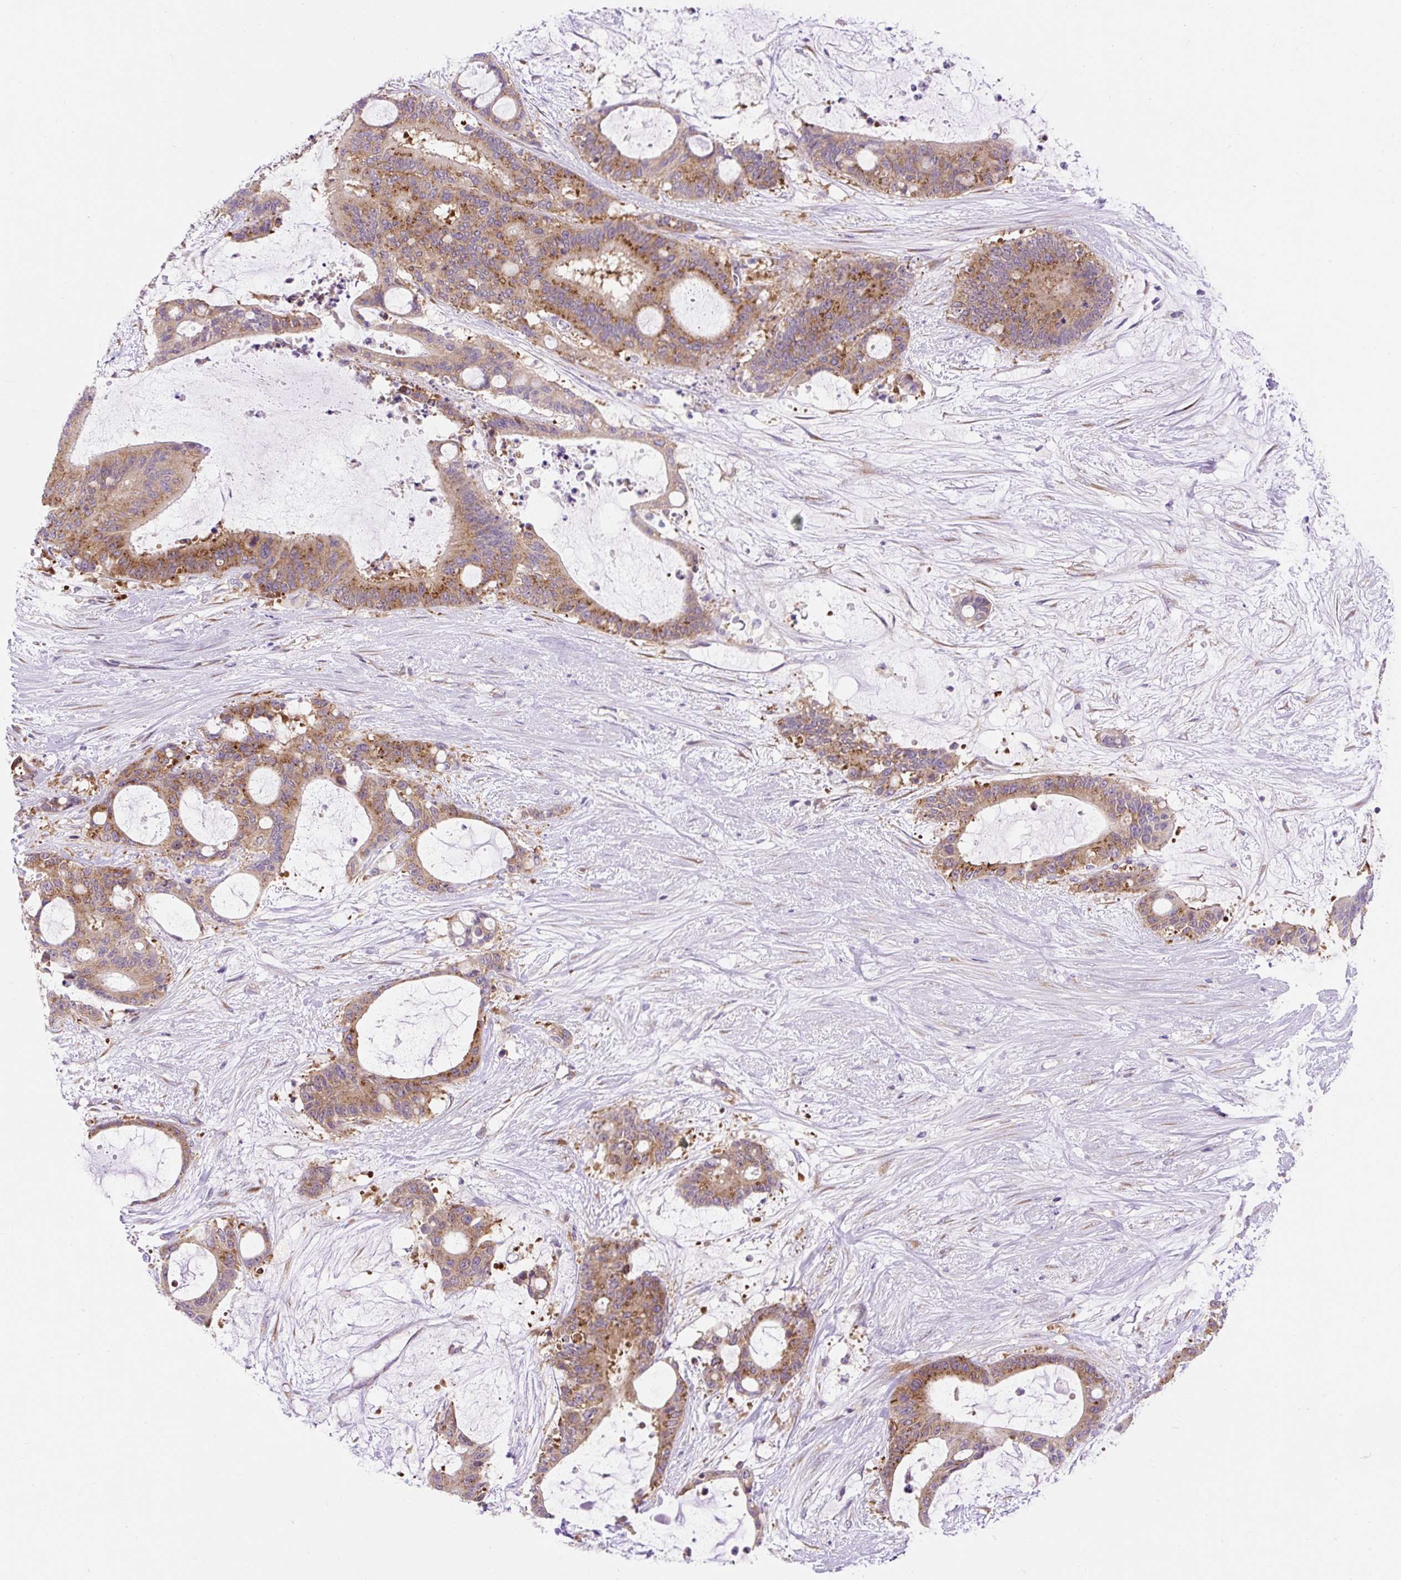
{"staining": {"intensity": "moderate", "quantity": ">75%", "location": "cytoplasmic/membranous"}, "tissue": "liver cancer", "cell_type": "Tumor cells", "image_type": "cancer", "snomed": [{"axis": "morphology", "description": "Normal tissue, NOS"}, {"axis": "morphology", "description": "Cholangiocarcinoma"}, {"axis": "topography", "description": "Liver"}, {"axis": "topography", "description": "Peripheral nerve tissue"}], "caption": "DAB (3,3'-diaminobenzidine) immunohistochemical staining of liver cancer (cholangiocarcinoma) shows moderate cytoplasmic/membranous protein positivity in approximately >75% of tumor cells.", "gene": "GPR45", "patient": {"sex": "female", "age": 73}}